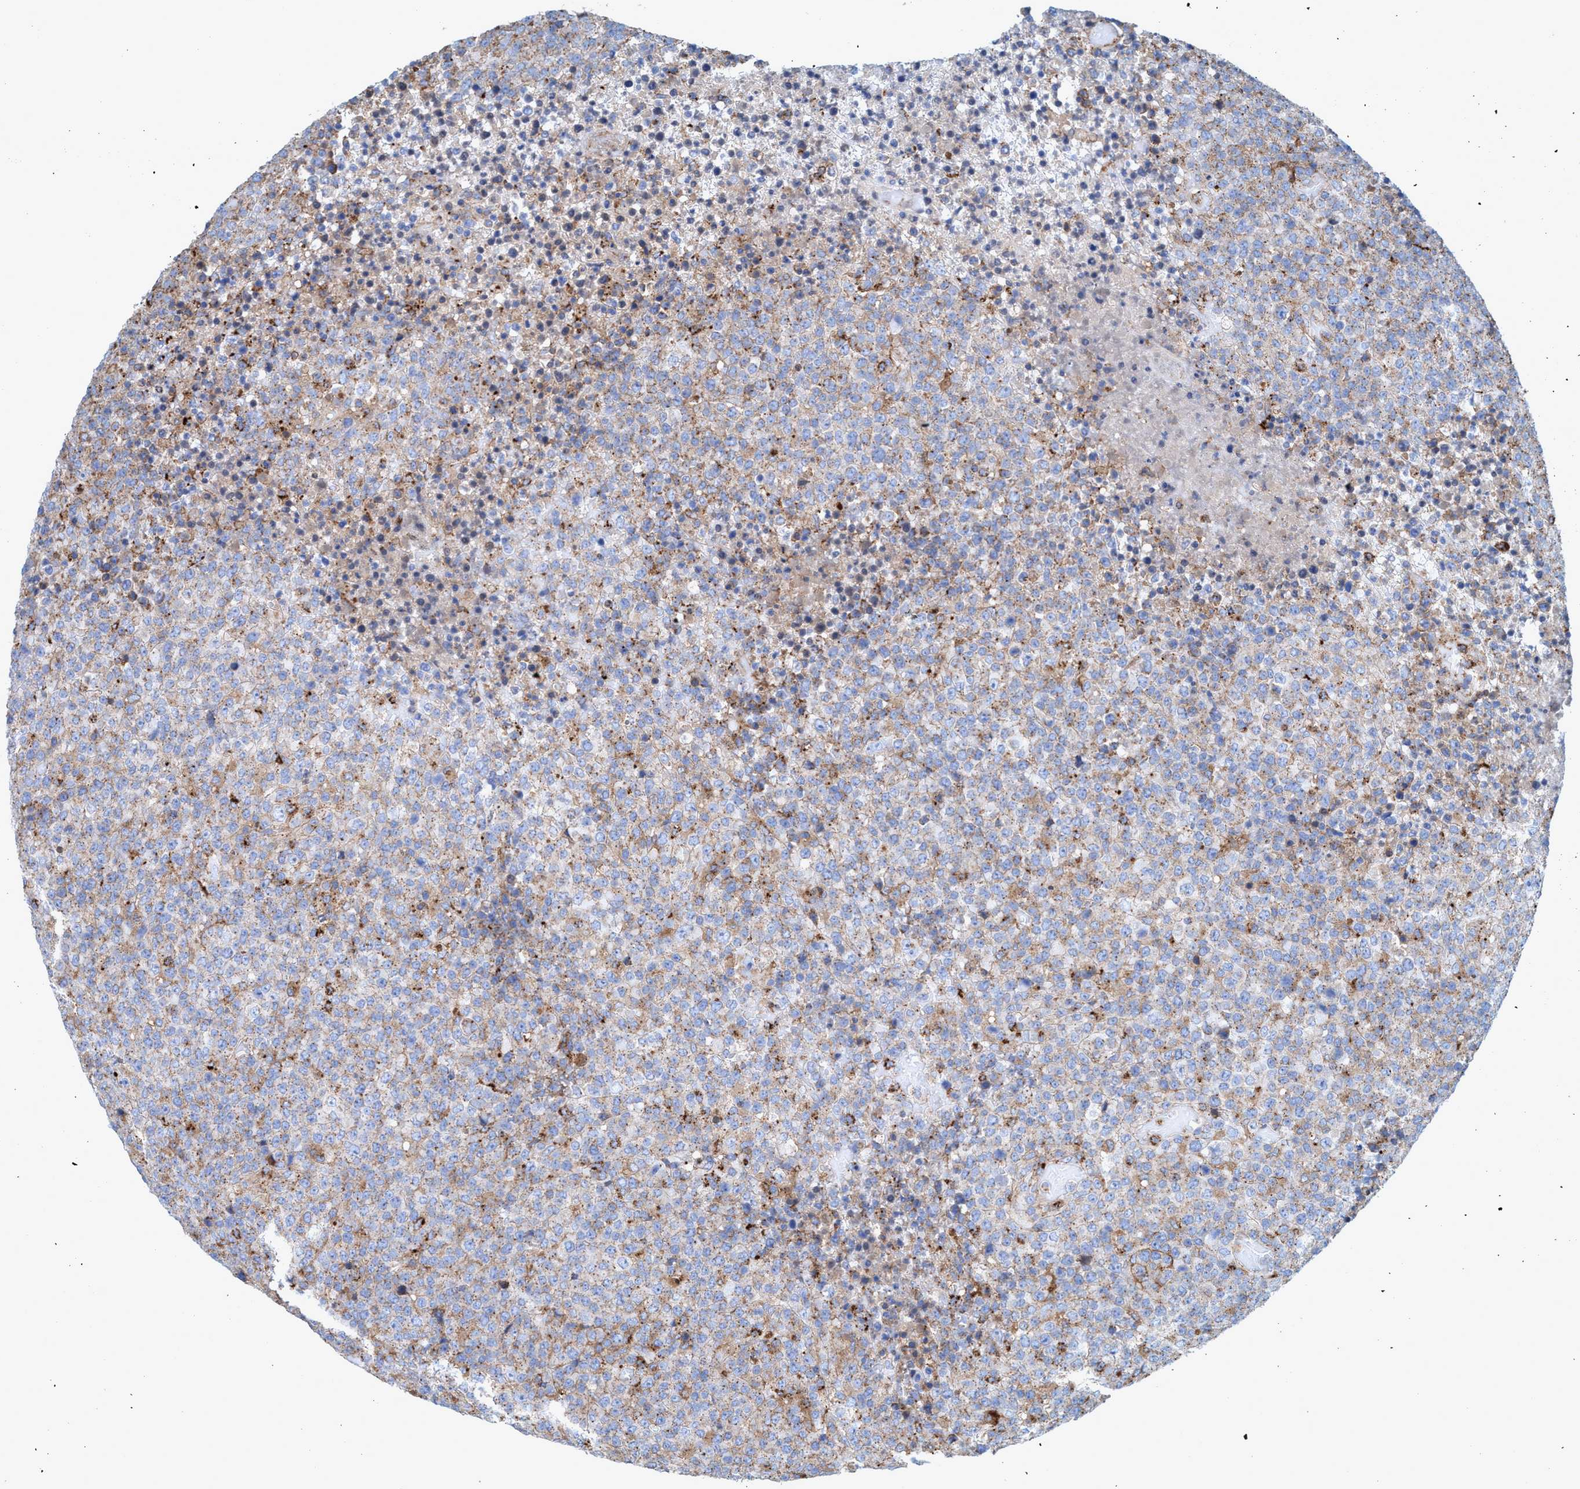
{"staining": {"intensity": "weak", "quantity": ">75%", "location": "cytoplasmic/membranous"}, "tissue": "lymphoma", "cell_type": "Tumor cells", "image_type": "cancer", "snomed": [{"axis": "morphology", "description": "Malignant lymphoma, non-Hodgkin's type, High grade"}, {"axis": "topography", "description": "Lymph node"}], "caption": "This is a micrograph of immunohistochemistry (IHC) staining of malignant lymphoma, non-Hodgkin's type (high-grade), which shows weak expression in the cytoplasmic/membranous of tumor cells.", "gene": "TRIM65", "patient": {"sex": "male", "age": 13}}